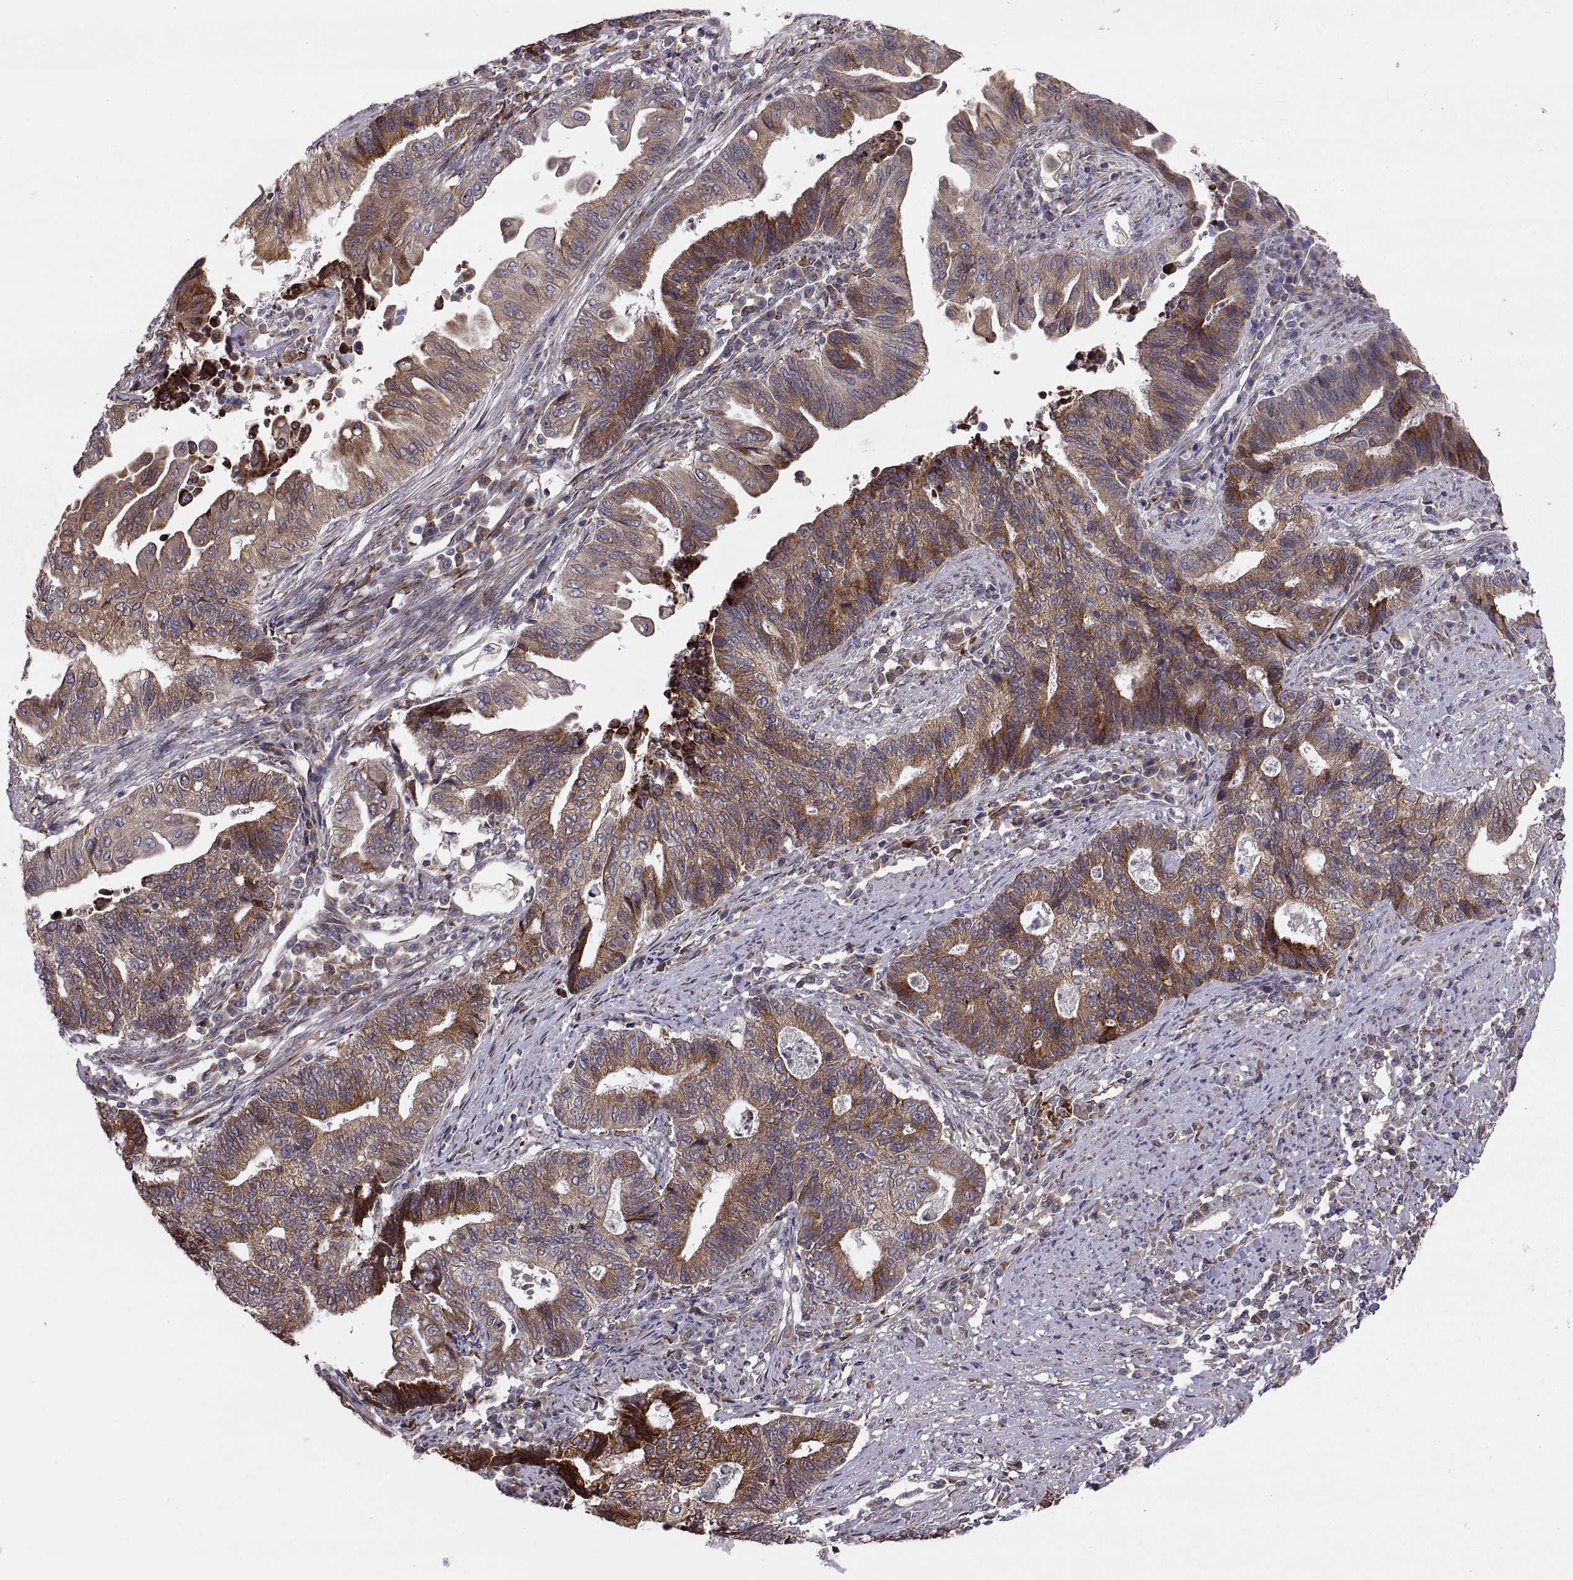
{"staining": {"intensity": "strong", "quantity": ">75%", "location": "cytoplasmic/membranous"}, "tissue": "endometrial cancer", "cell_type": "Tumor cells", "image_type": "cancer", "snomed": [{"axis": "morphology", "description": "Adenocarcinoma, NOS"}, {"axis": "topography", "description": "Uterus"}, {"axis": "topography", "description": "Endometrium"}], "caption": "Brown immunohistochemical staining in human endometrial adenocarcinoma displays strong cytoplasmic/membranous staining in about >75% of tumor cells.", "gene": "PLEKHB2", "patient": {"sex": "female", "age": 54}}